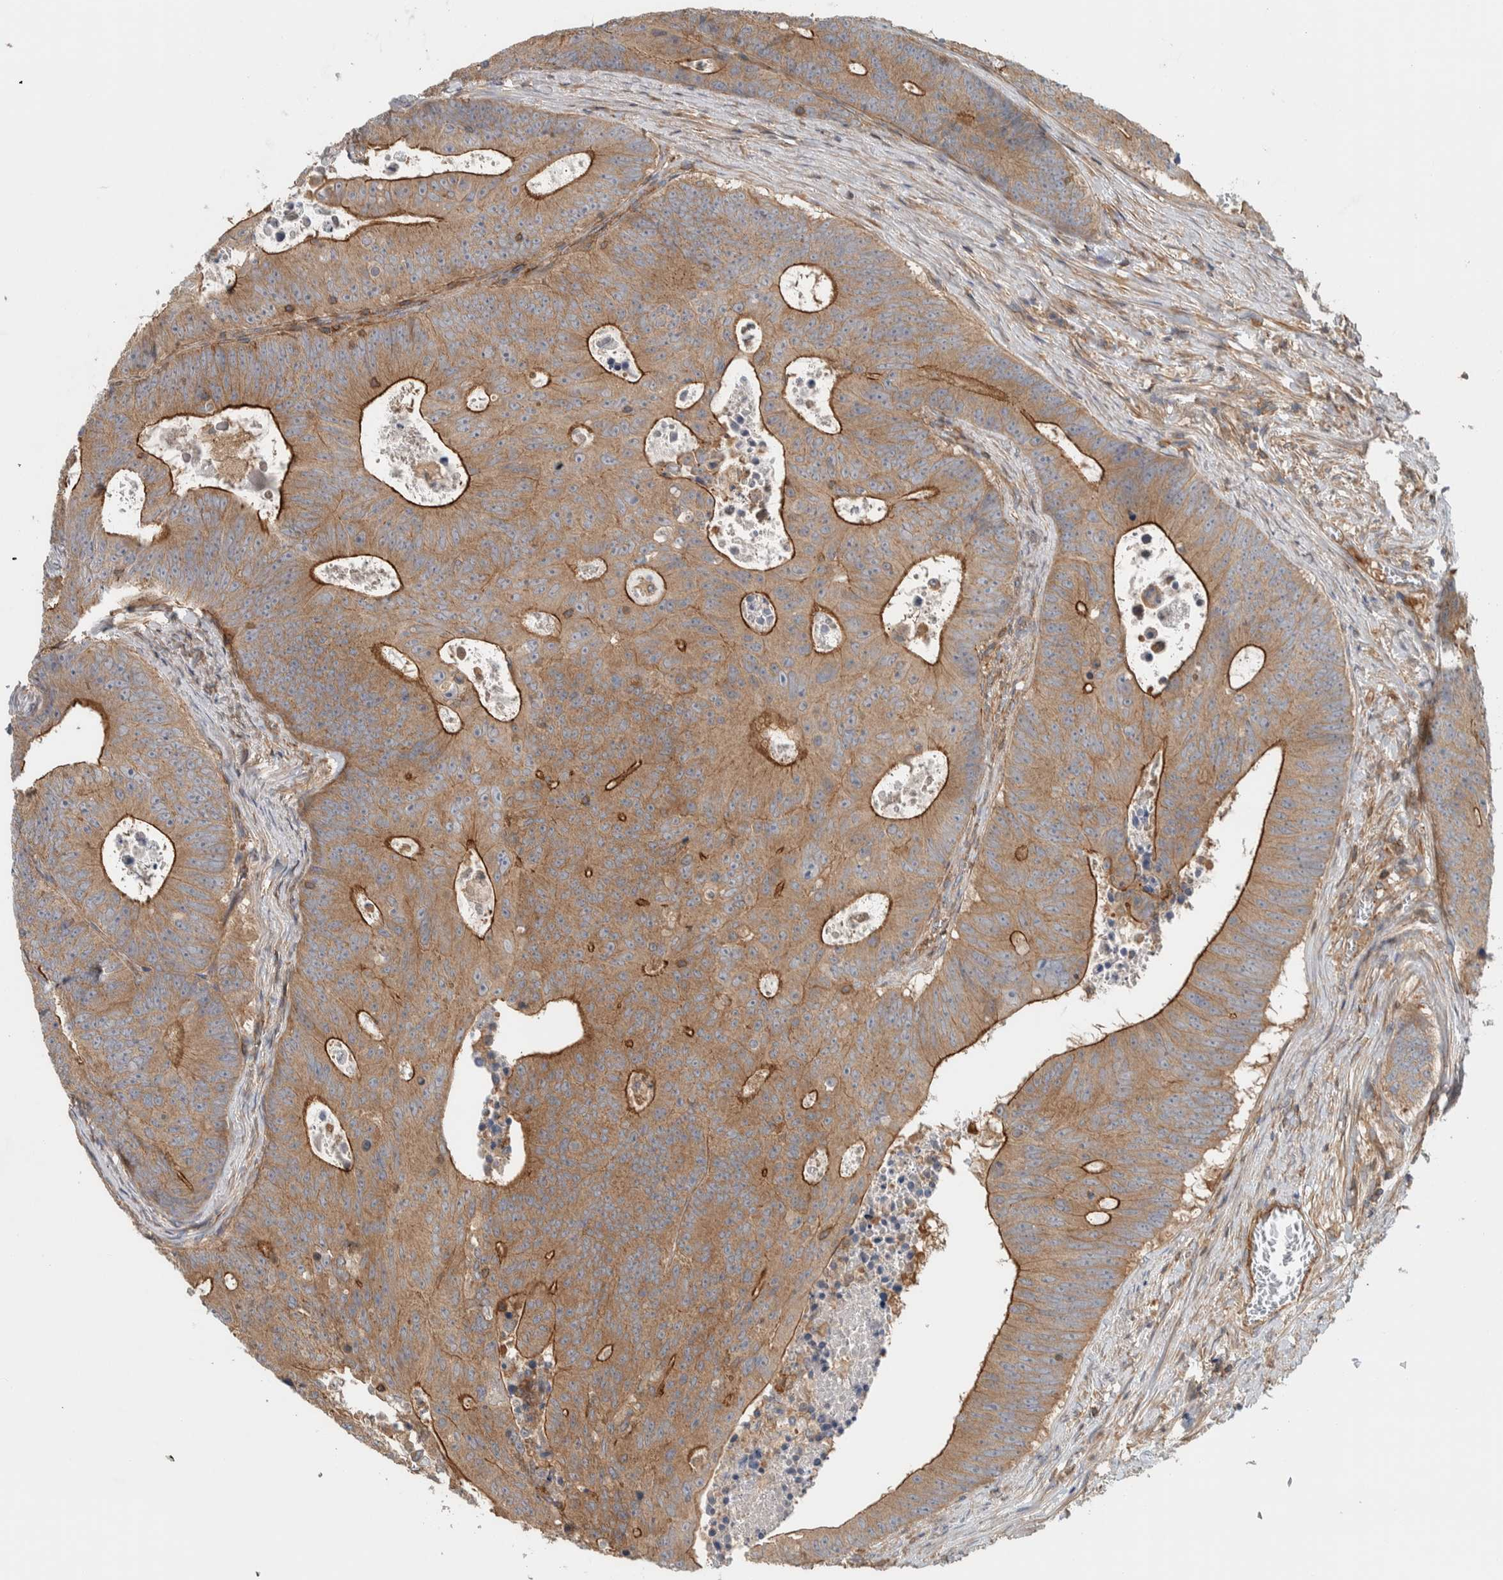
{"staining": {"intensity": "moderate", "quantity": ">75%", "location": "cytoplasmic/membranous"}, "tissue": "colorectal cancer", "cell_type": "Tumor cells", "image_type": "cancer", "snomed": [{"axis": "morphology", "description": "Adenocarcinoma, NOS"}, {"axis": "topography", "description": "Colon"}], "caption": "Immunohistochemical staining of colorectal cancer exhibits medium levels of moderate cytoplasmic/membranous protein expression in approximately >75% of tumor cells.", "gene": "MPRIP", "patient": {"sex": "male", "age": 87}}